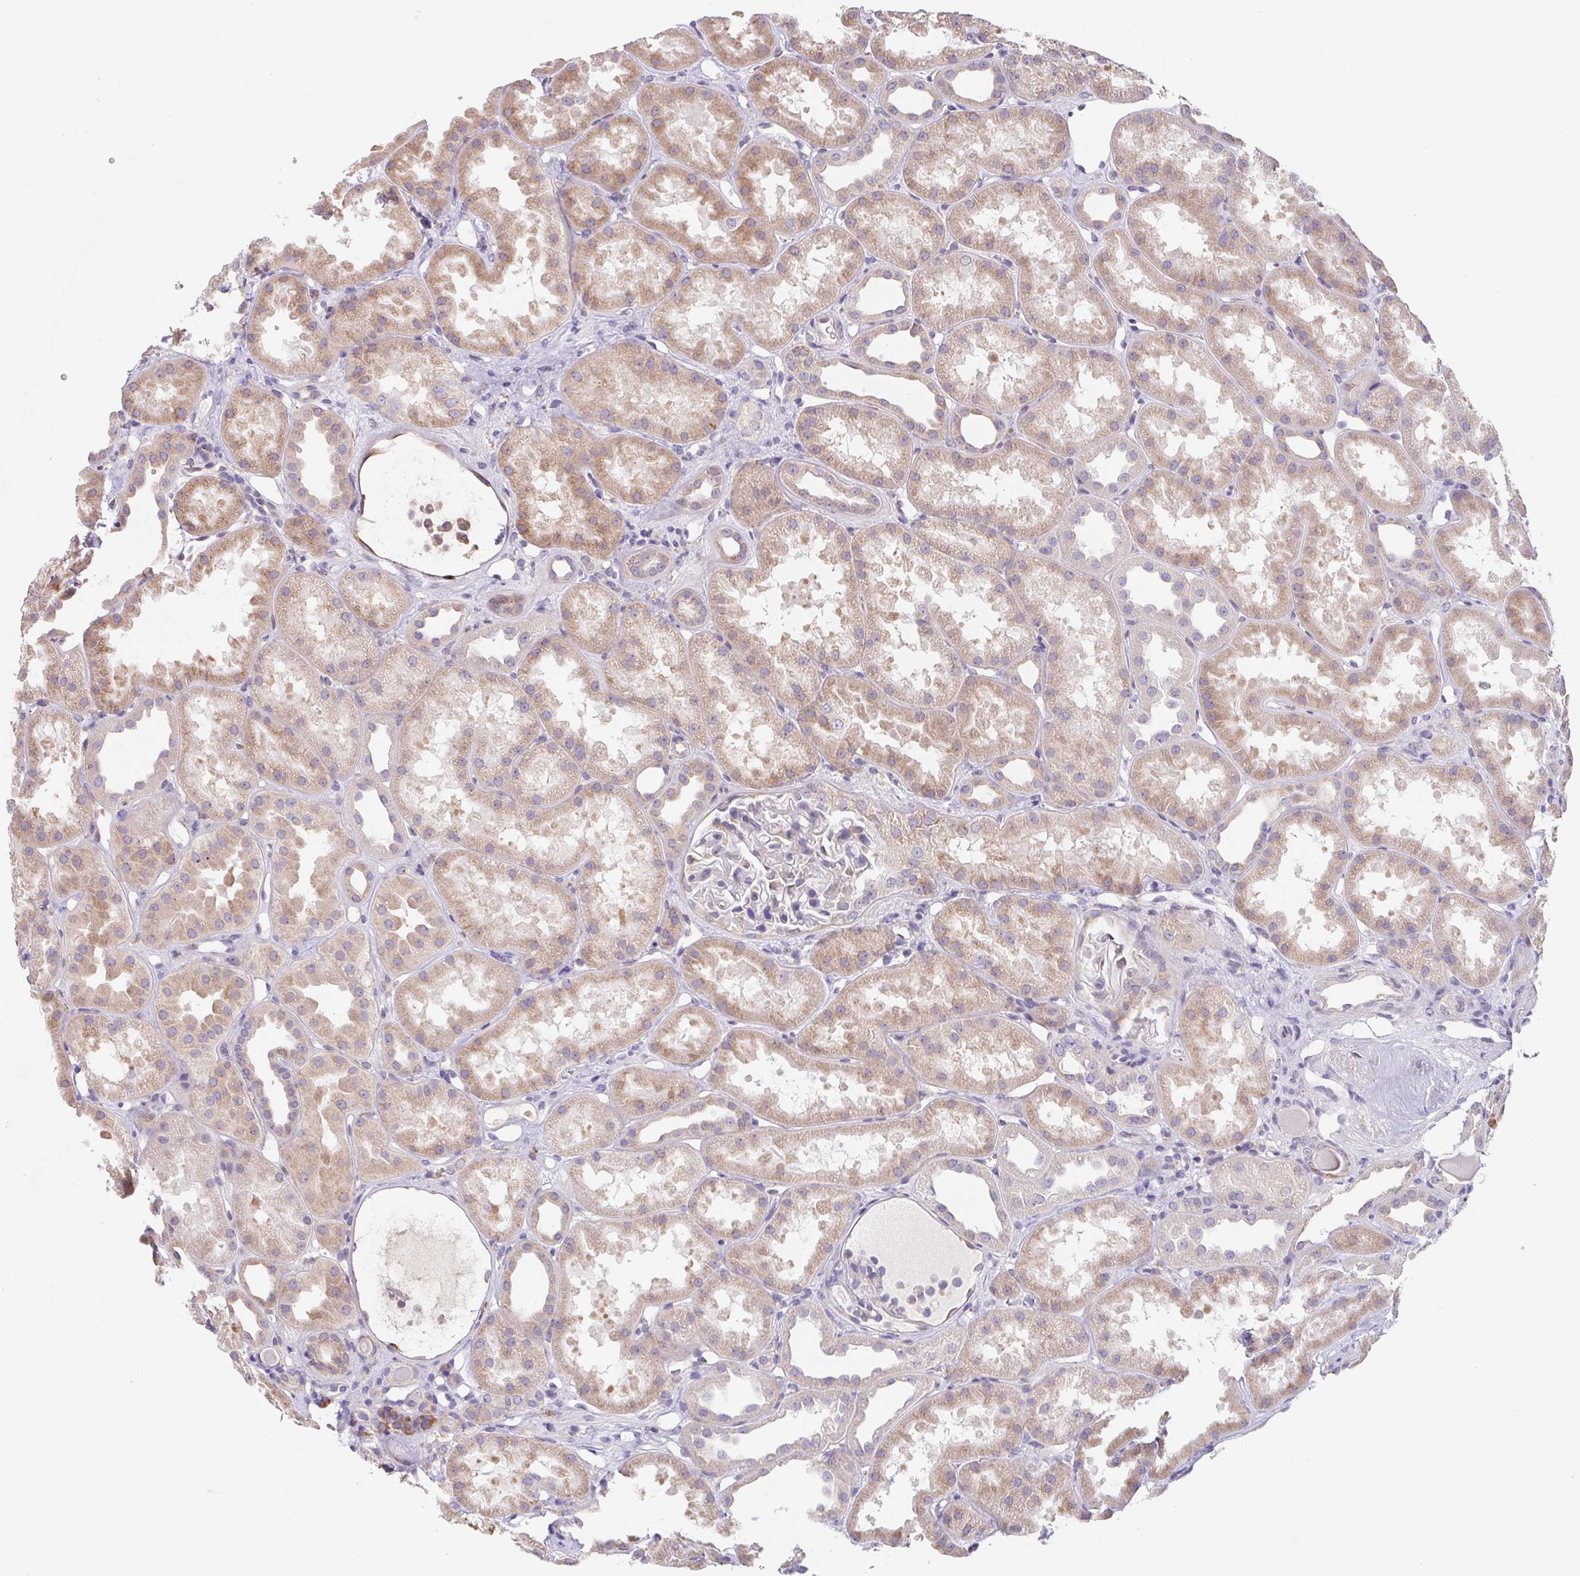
{"staining": {"intensity": "weak", "quantity": "<25%", "location": "cytoplasmic/membranous"}, "tissue": "kidney", "cell_type": "Cells in glomeruli", "image_type": "normal", "snomed": [{"axis": "morphology", "description": "Normal tissue, NOS"}, {"axis": "topography", "description": "Kidney"}], "caption": "Histopathology image shows no significant protein staining in cells in glomeruli of benign kidney.", "gene": "ADAM8", "patient": {"sex": "male", "age": 61}}